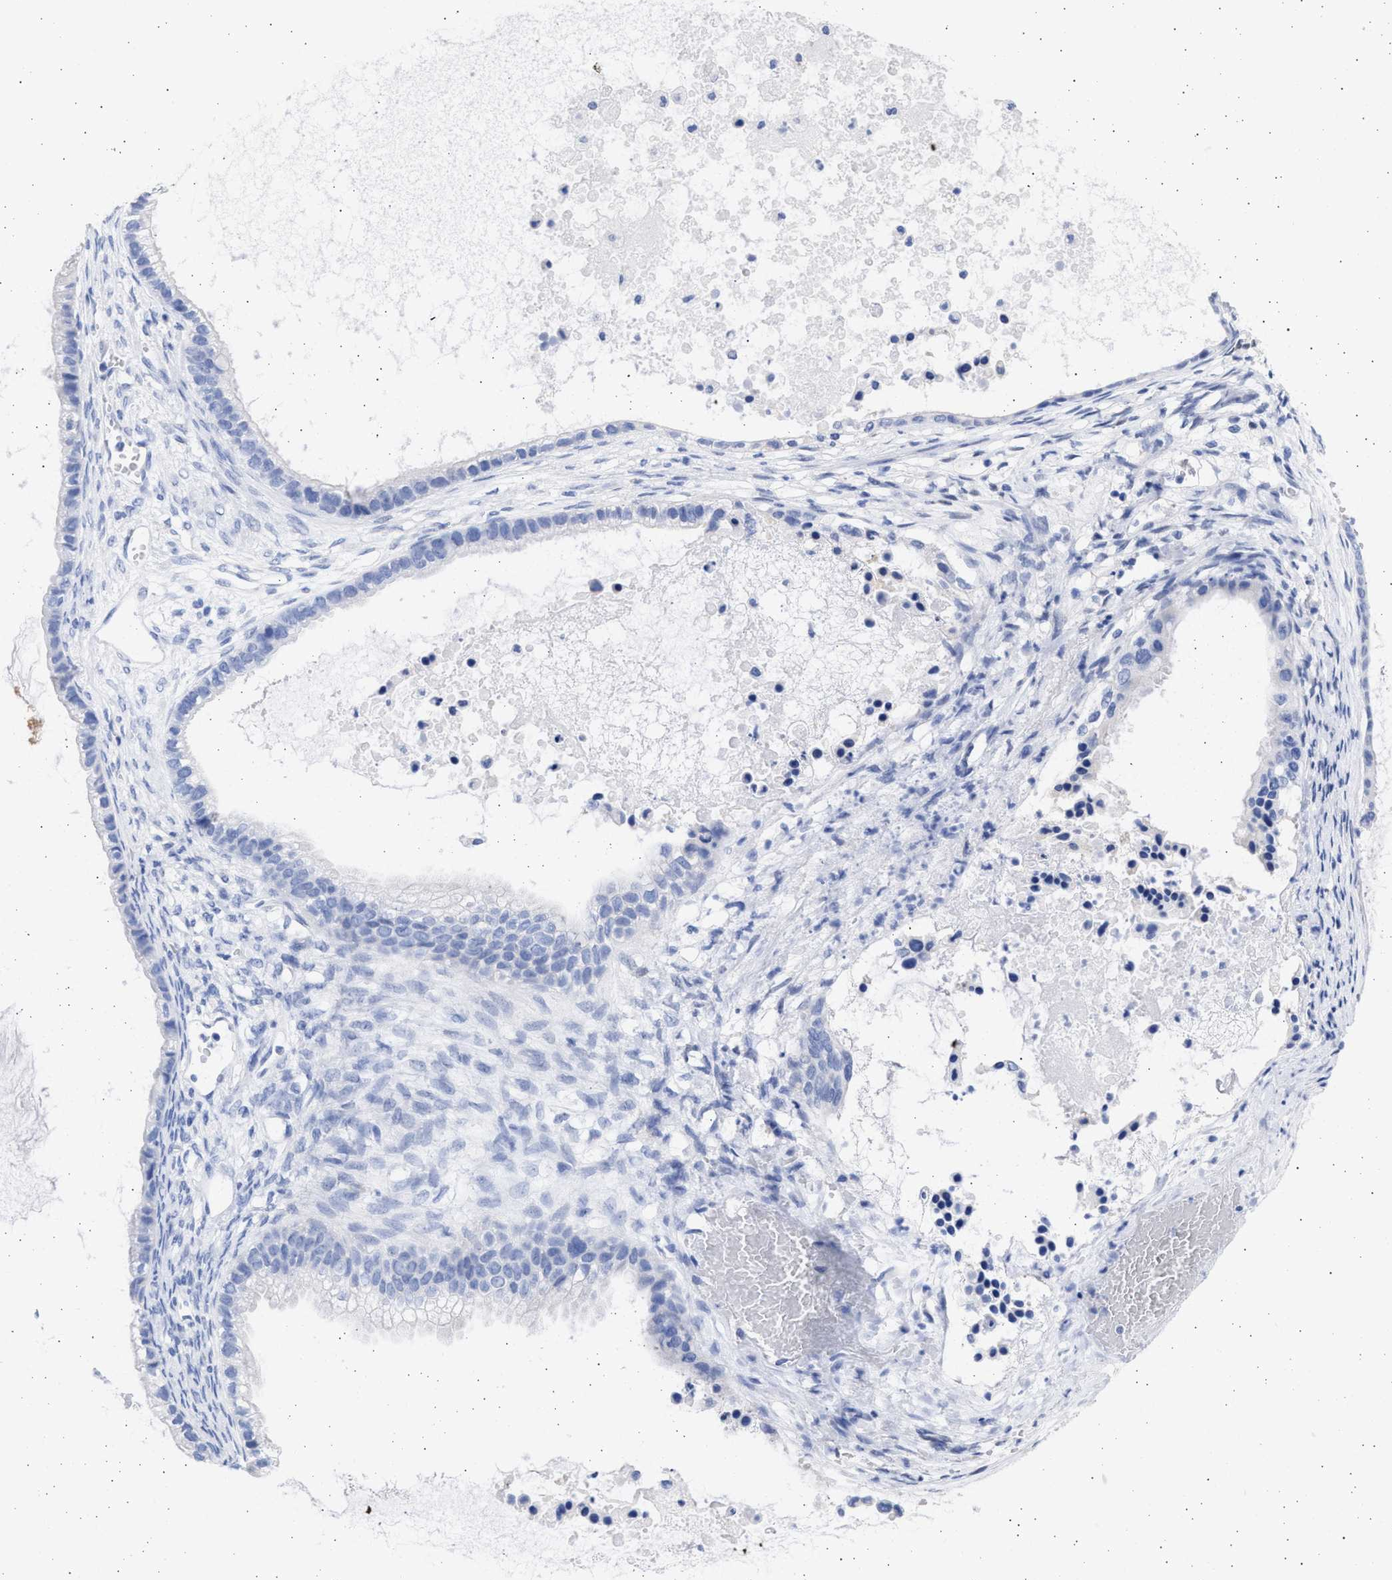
{"staining": {"intensity": "negative", "quantity": "none", "location": "none"}, "tissue": "ovarian cancer", "cell_type": "Tumor cells", "image_type": "cancer", "snomed": [{"axis": "morphology", "description": "Cystadenocarcinoma, mucinous, NOS"}, {"axis": "topography", "description": "Ovary"}], "caption": "Tumor cells are negative for brown protein staining in ovarian cancer (mucinous cystadenocarcinoma).", "gene": "ALDOC", "patient": {"sex": "female", "age": 80}}